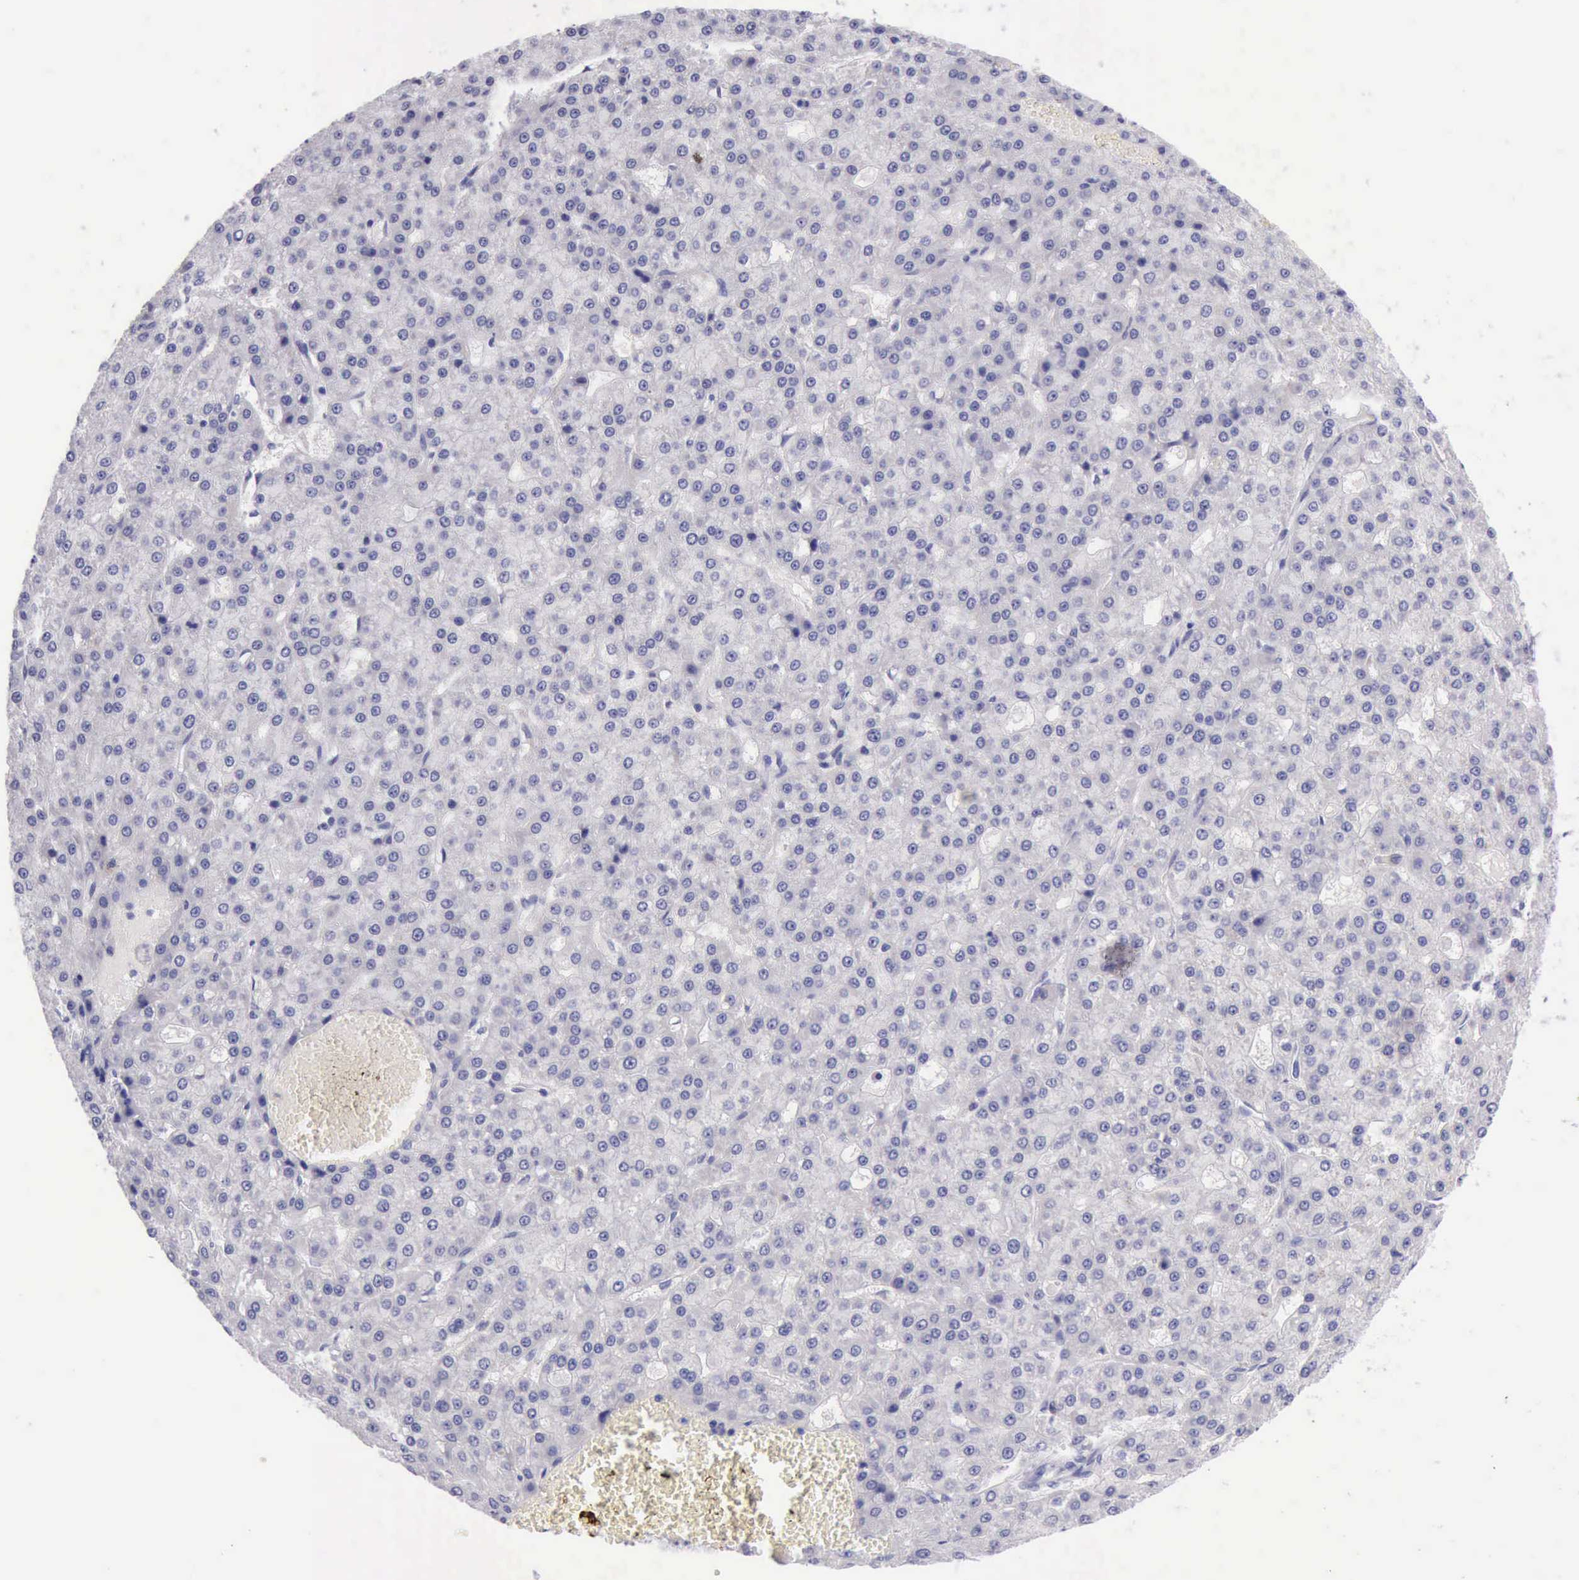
{"staining": {"intensity": "negative", "quantity": "none", "location": "none"}, "tissue": "liver cancer", "cell_type": "Tumor cells", "image_type": "cancer", "snomed": [{"axis": "morphology", "description": "Carcinoma, Hepatocellular, NOS"}, {"axis": "topography", "description": "Liver"}], "caption": "Tumor cells show no significant staining in liver cancer (hepatocellular carcinoma).", "gene": "LRFN5", "patient": {"sex": "male", "age": 47}}